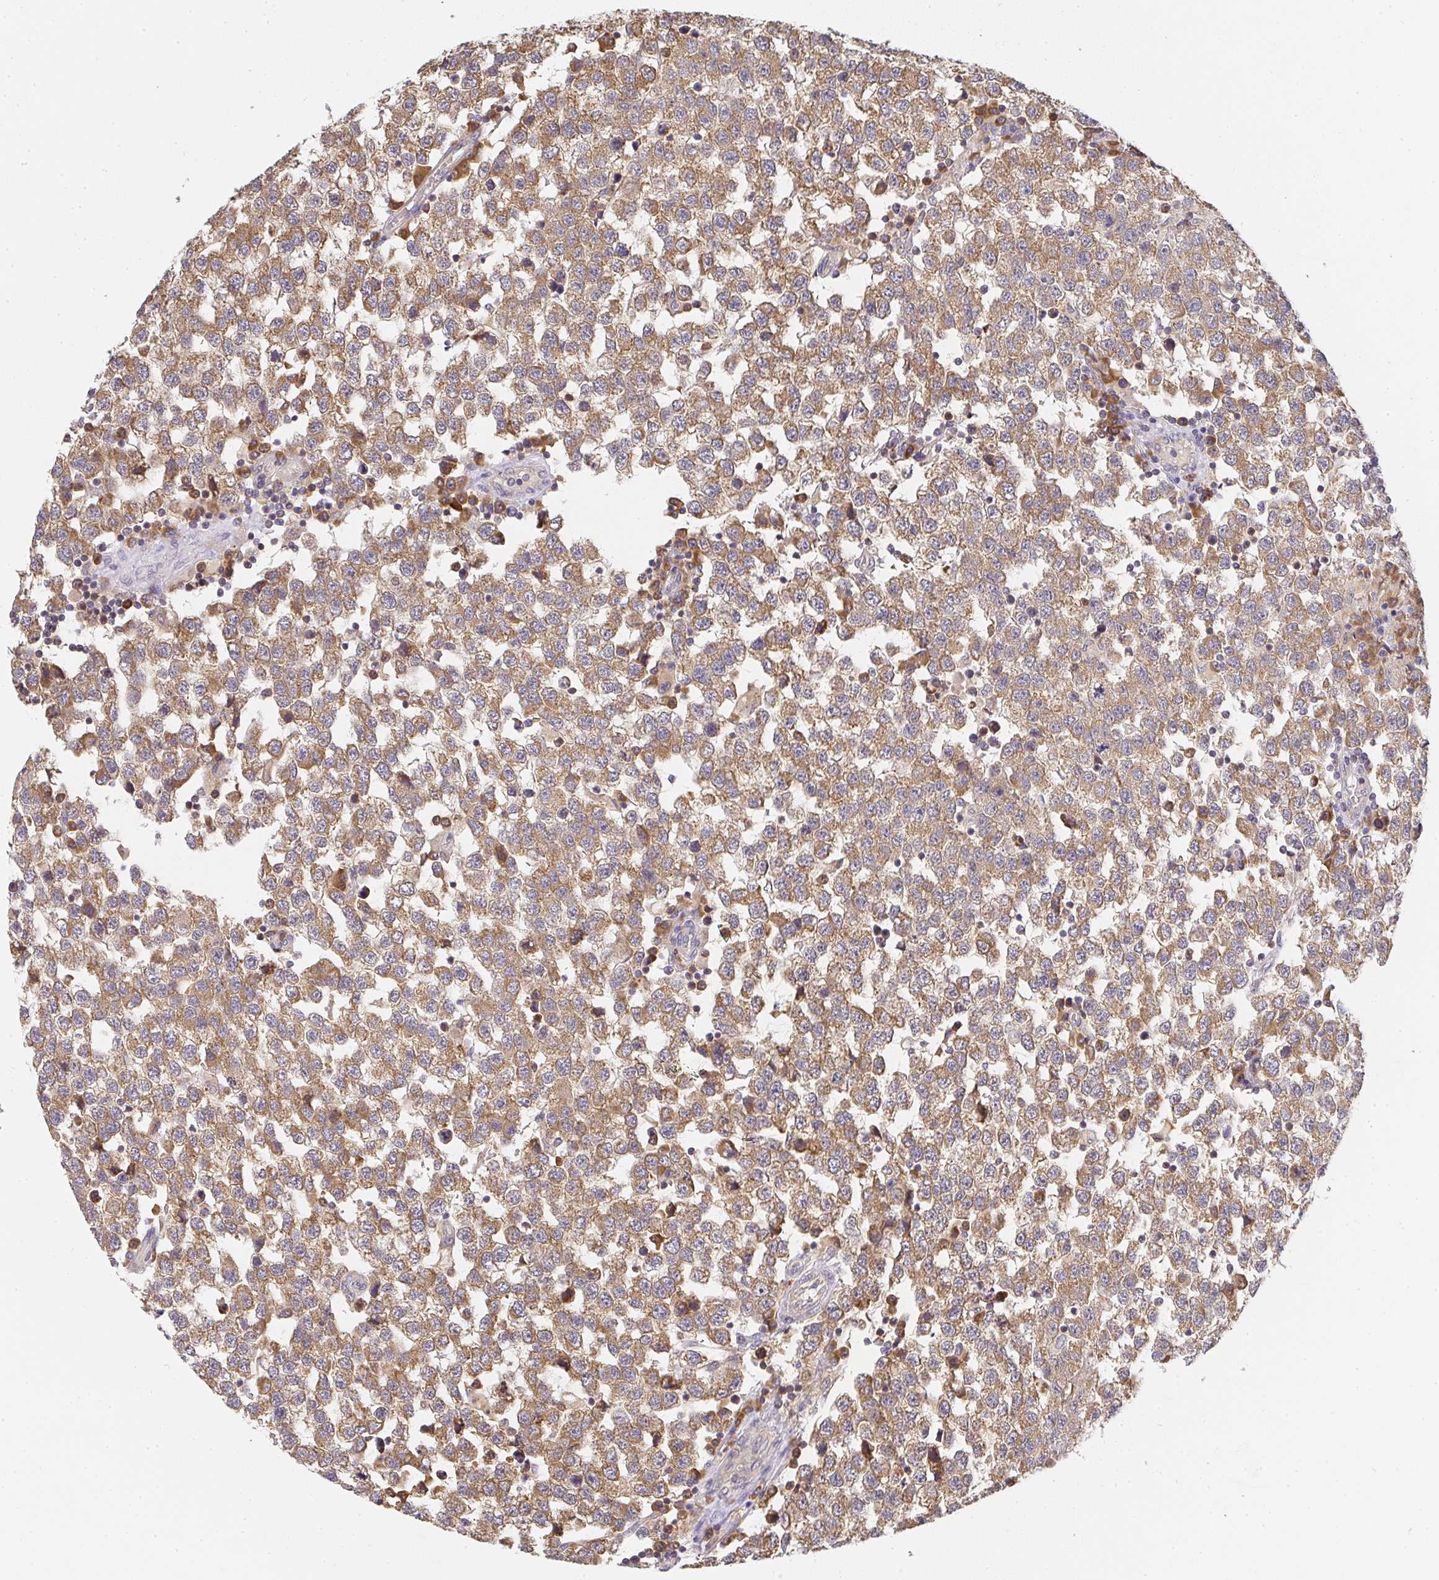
{"staining": {"intensity": "moderate", "quantity": ">75%", "location": "cytoplasmic/membranous"}, "tissue": "testis cancer", "cell_type": "Tumor cells", "image_type": "cancer", "snomed": [{"axis": "morphology", "description": "Seminoma, NOS"}, {"axis": "topography", "description": "Testis"}], "caption": "A medium amount of moderate cytoplasmic/membranous positivity is identified in about >75% of tumor cells in testis cancer (seminoma) tissue.", "gene": "SLC35B3", "patient": {"sex": "male", "age": 34}}